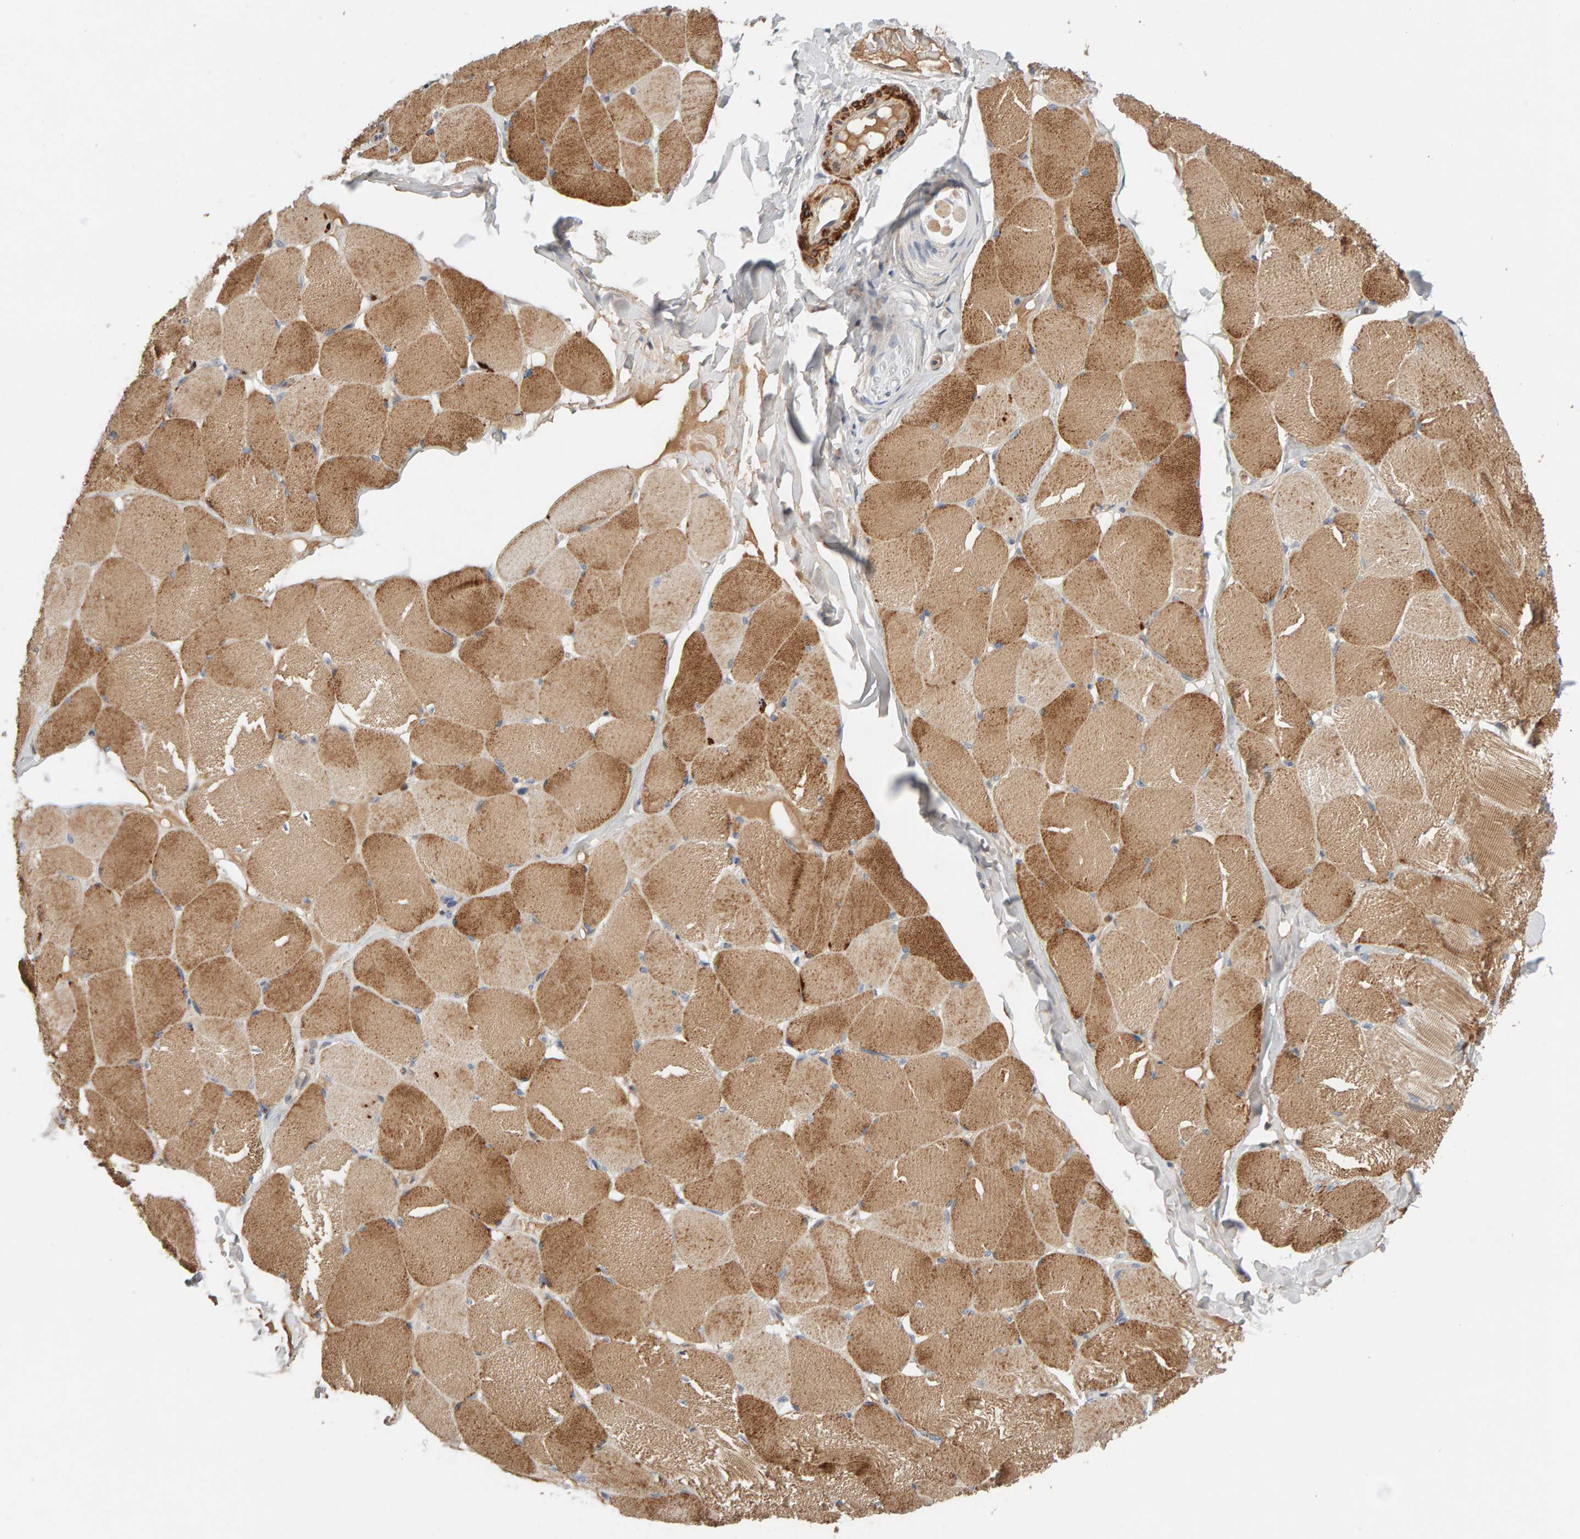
{"staining": {"intensity": "moderate", "quantity": ">75%", "location": "cytoplasmic/membranous"}, "tissue": "skeletal muscle", "cell_type": "Myocytes", "image_type": "normal", "snomed": [{"axis": "morphology", "description": "Normal tissue, NOS"}, {"axis": "topography", "description": "Skin"}, {"axis": "topography", "description": "Skeletal muscle"}], "caption": "Approximately >75% of myocytes in unremarkable skeletal muscle display moderate cytoplasmic/membranous protein positivity as visualized by brown immunohistochemical staining.", "gene": "NUDCD1", "patient": {"sex": "male", "age": 83}}